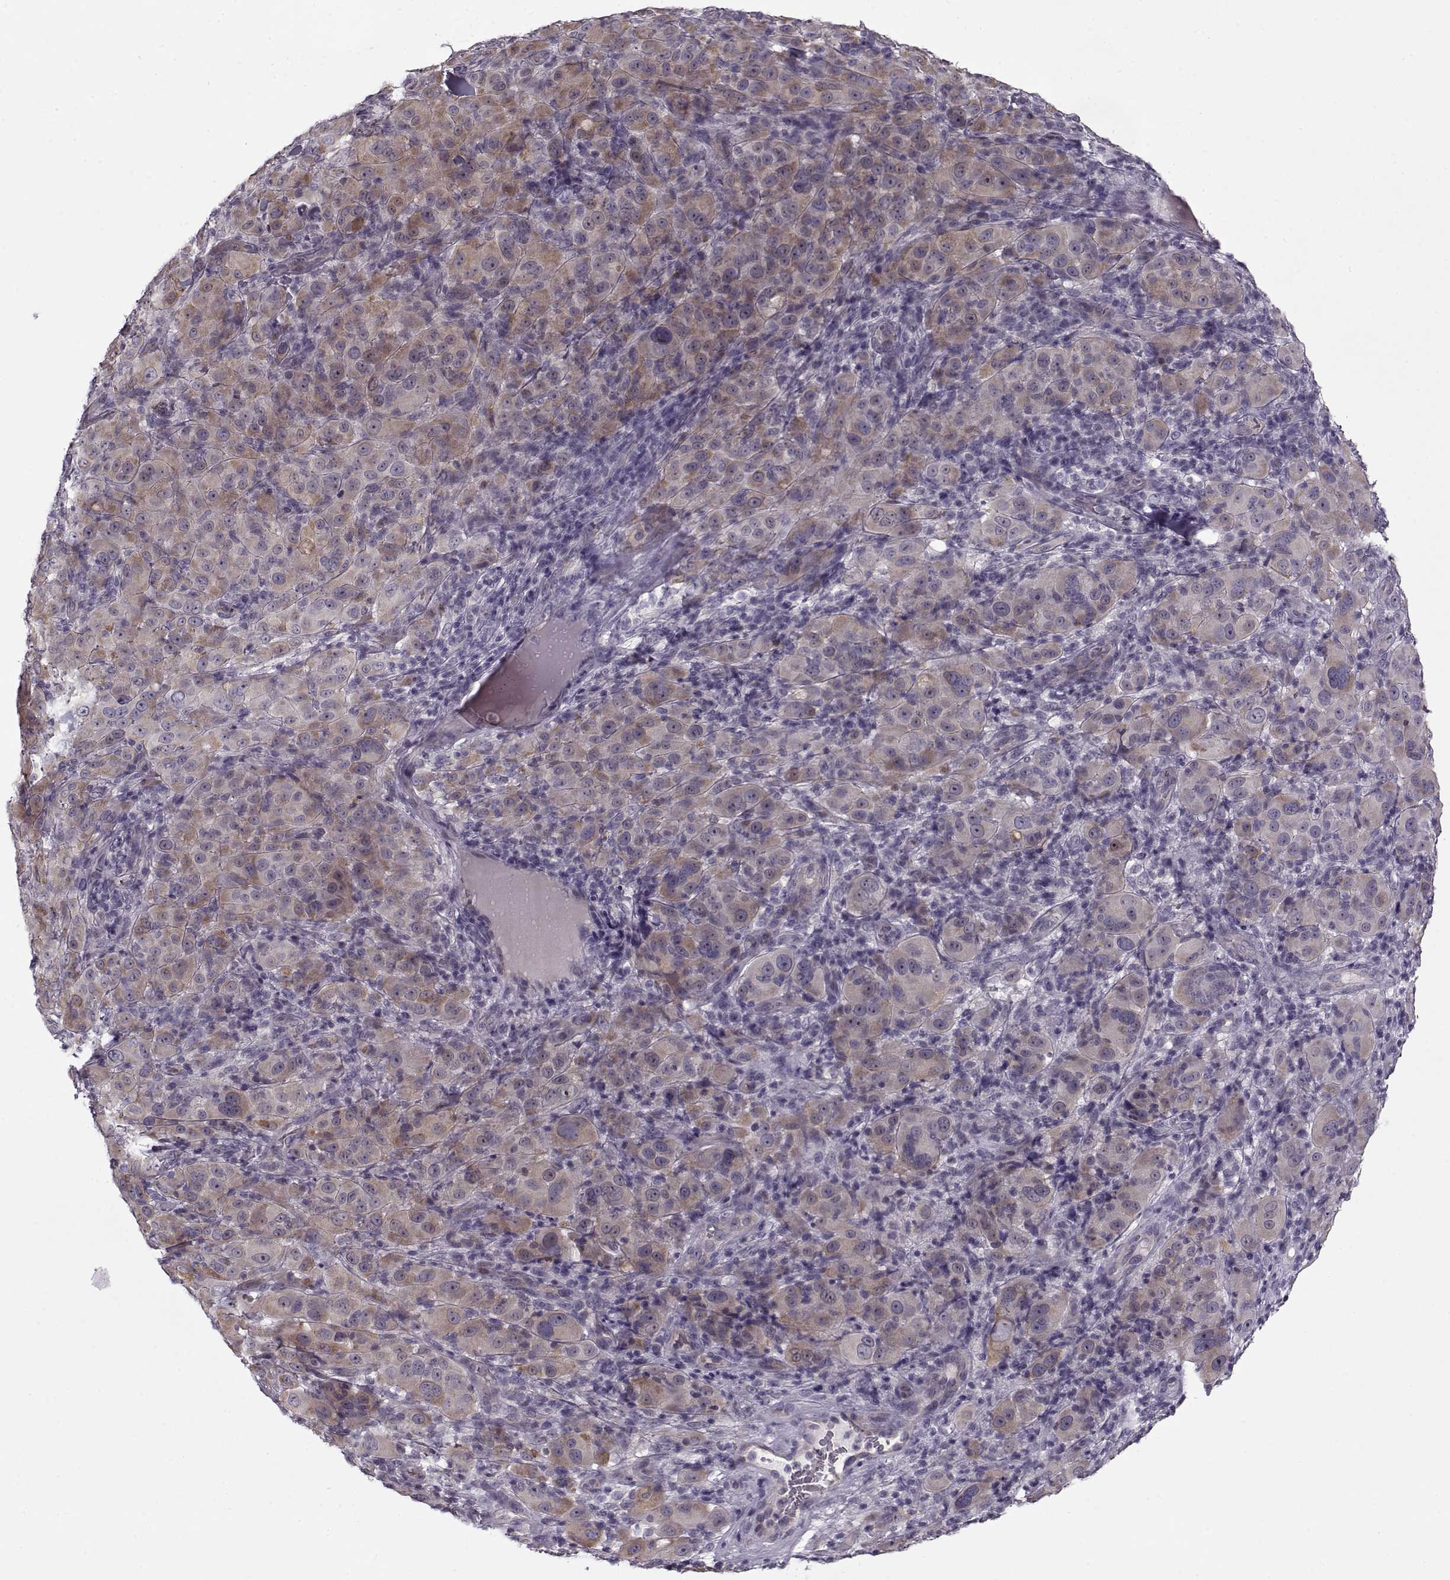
{"staining": {"intensity": "negative", "quantity": "none", "location": "none"}, "tissue": "melanoma", "cell_type": "Tumor cells", "image_type": "cancer", "snomed": [{"axis": "morphology", "description": "Malignant melanoma, NOS"}, {"axis": "topography", "description": "Skin"}], "caption": "Immunohistochemistry (IHC) image of human melanoma stained for a protein (brown), which exhibits no staining in tumor cells.", "gene": "PNMT", "patient": {"sex": "female", "age": 87}}